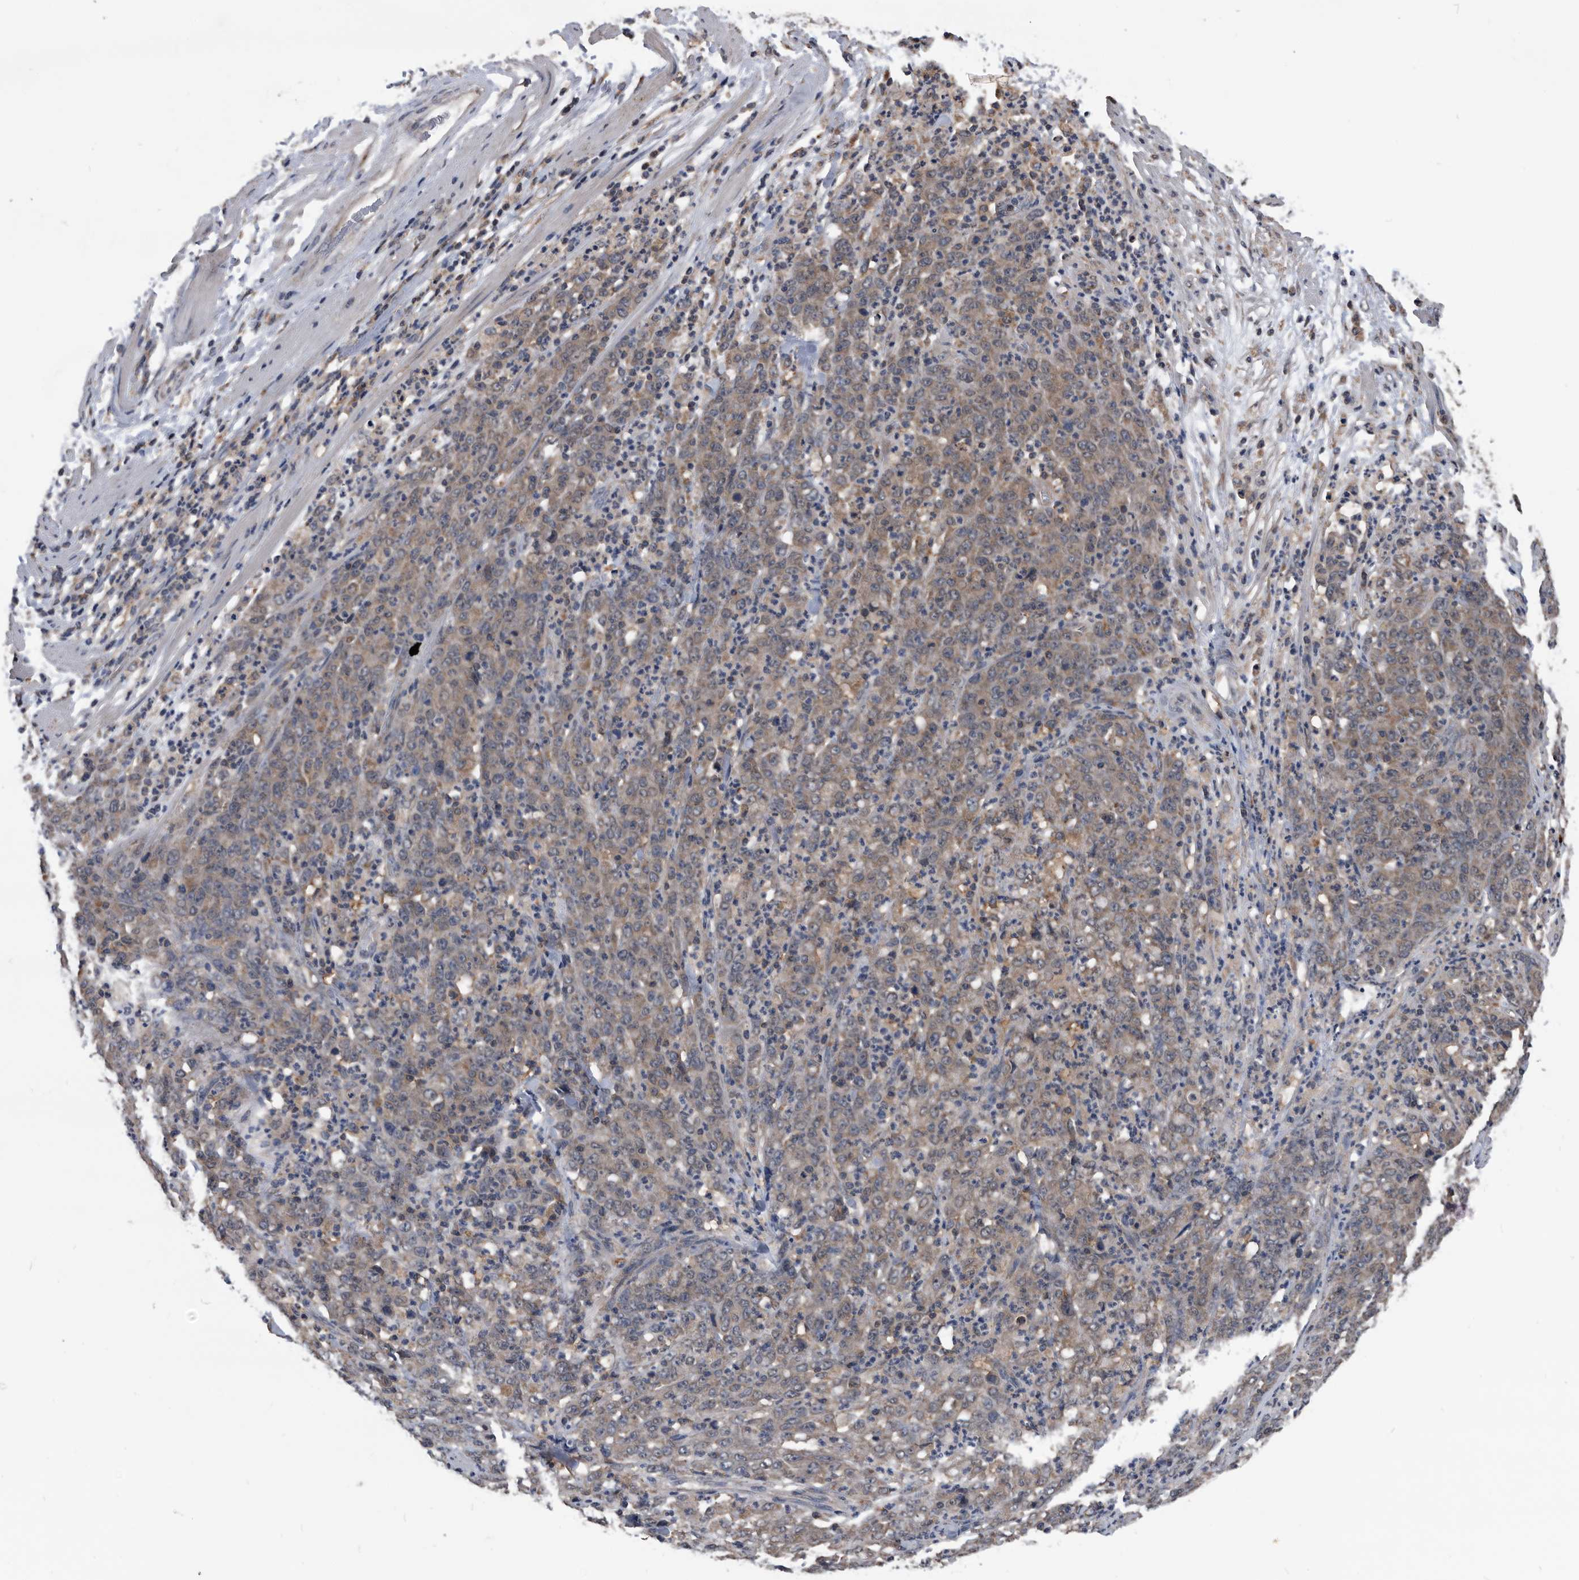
{"staining": {"intensity": "moderate", "quantity": ">75%", "location": "cytoplasmic/membranous"}, "tissue": "stomach cancer", "cell_type": "Tumor cells", "image_type": "cancer", "snomed": [{"axis": "morphology", "description": "Adenocarcinoma, NOS"}, {"axis": "topography", "description": "Stomach, lower"}], "caption": "The image exhibits immunohistochemical staining of adenocarcinoma (stomach). There is moderate cytoplasmic/membranous staining is identified in approximately >75% of tumor cells.", "gene": "NRBP1", "patient": {"sex": "female", "age": 71}}